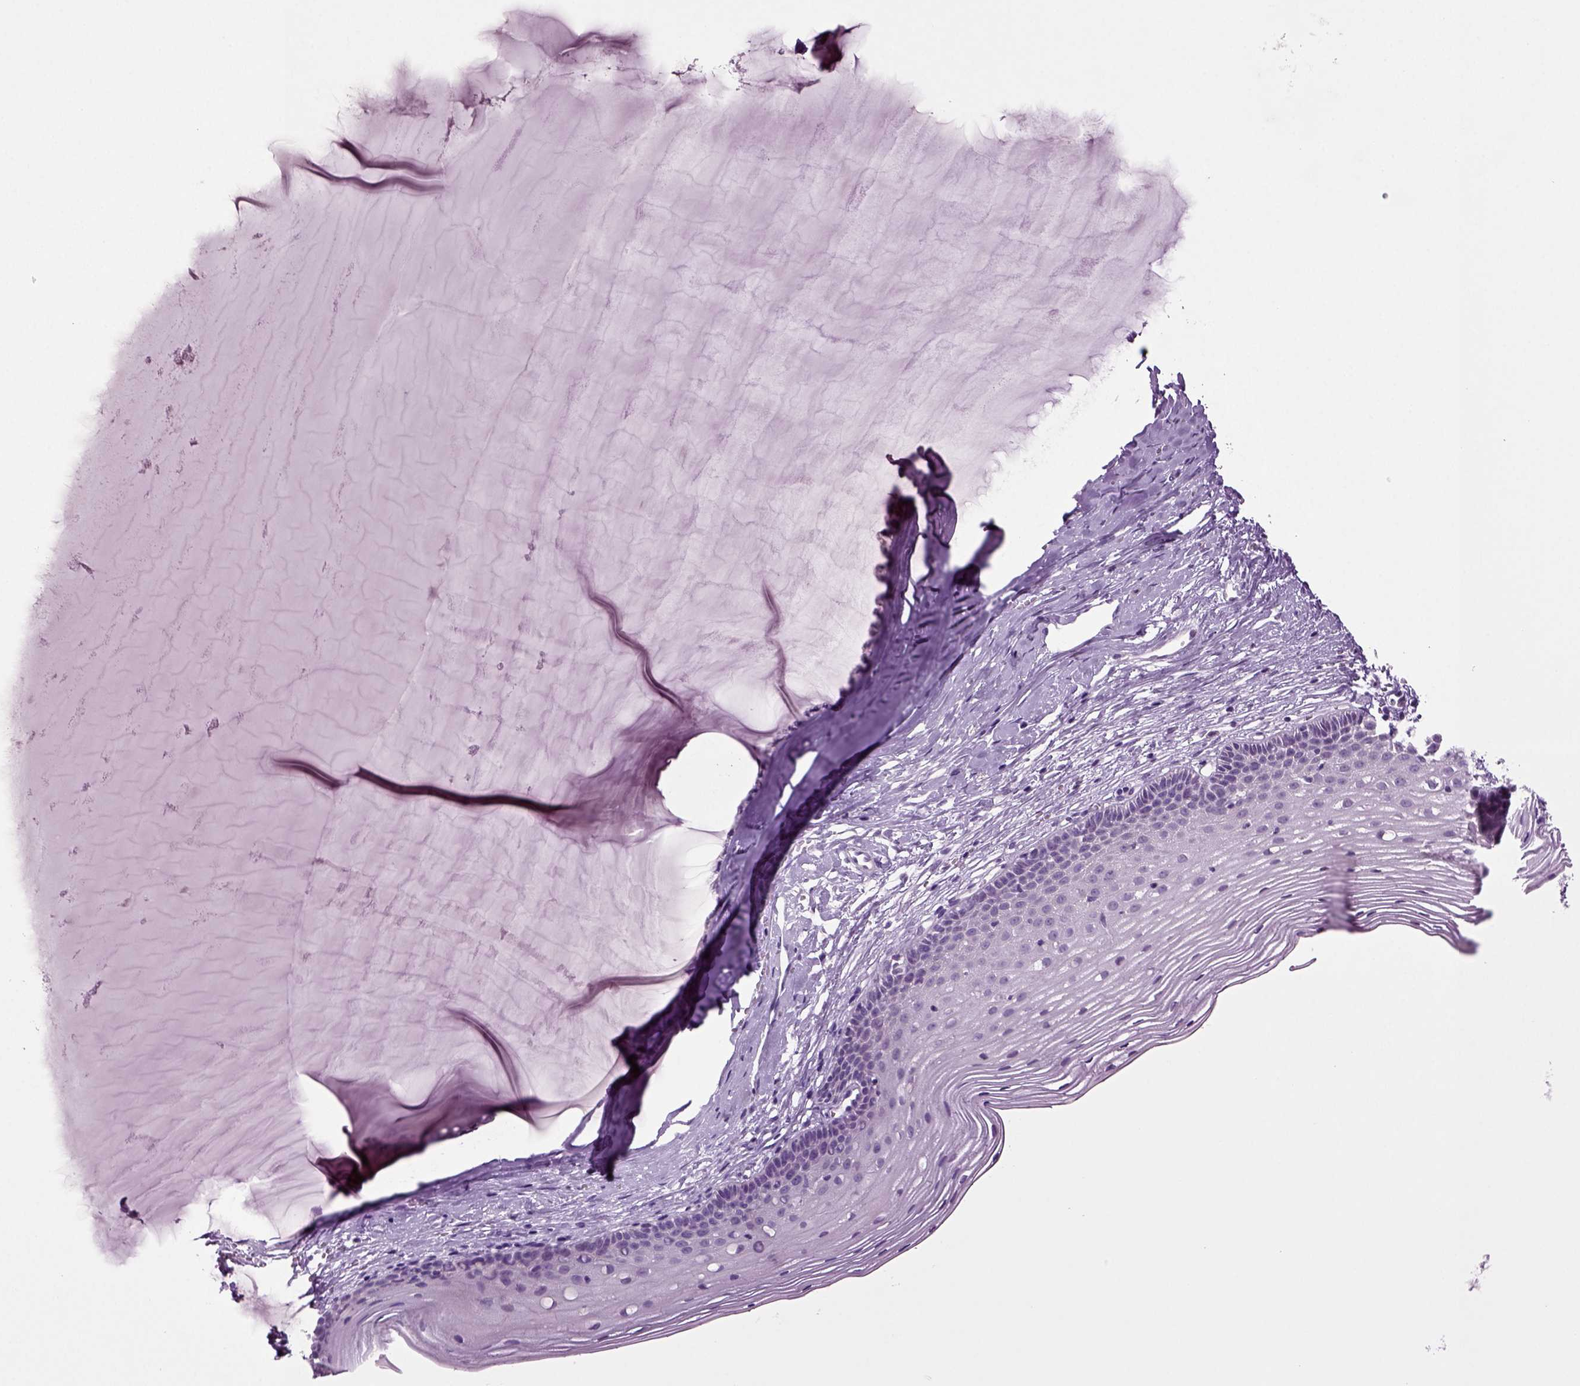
{"staining": {"intensity": "negative", "quantity": "none", "location": "none"}, "tissue": "cervix", "cell_type": "Glandular cells", "image_type": "normal", "snomed": [{"axis": "morphology", "description": "Normal tissue, NOS"}, {"axis": "topography", "description": "Cervix"}], "caption": "The histopathology image reveals no significant expression in glandular cells of cervix.", "gene": "SLC17A6", "patient": {"sex": "female", "age": 40}}